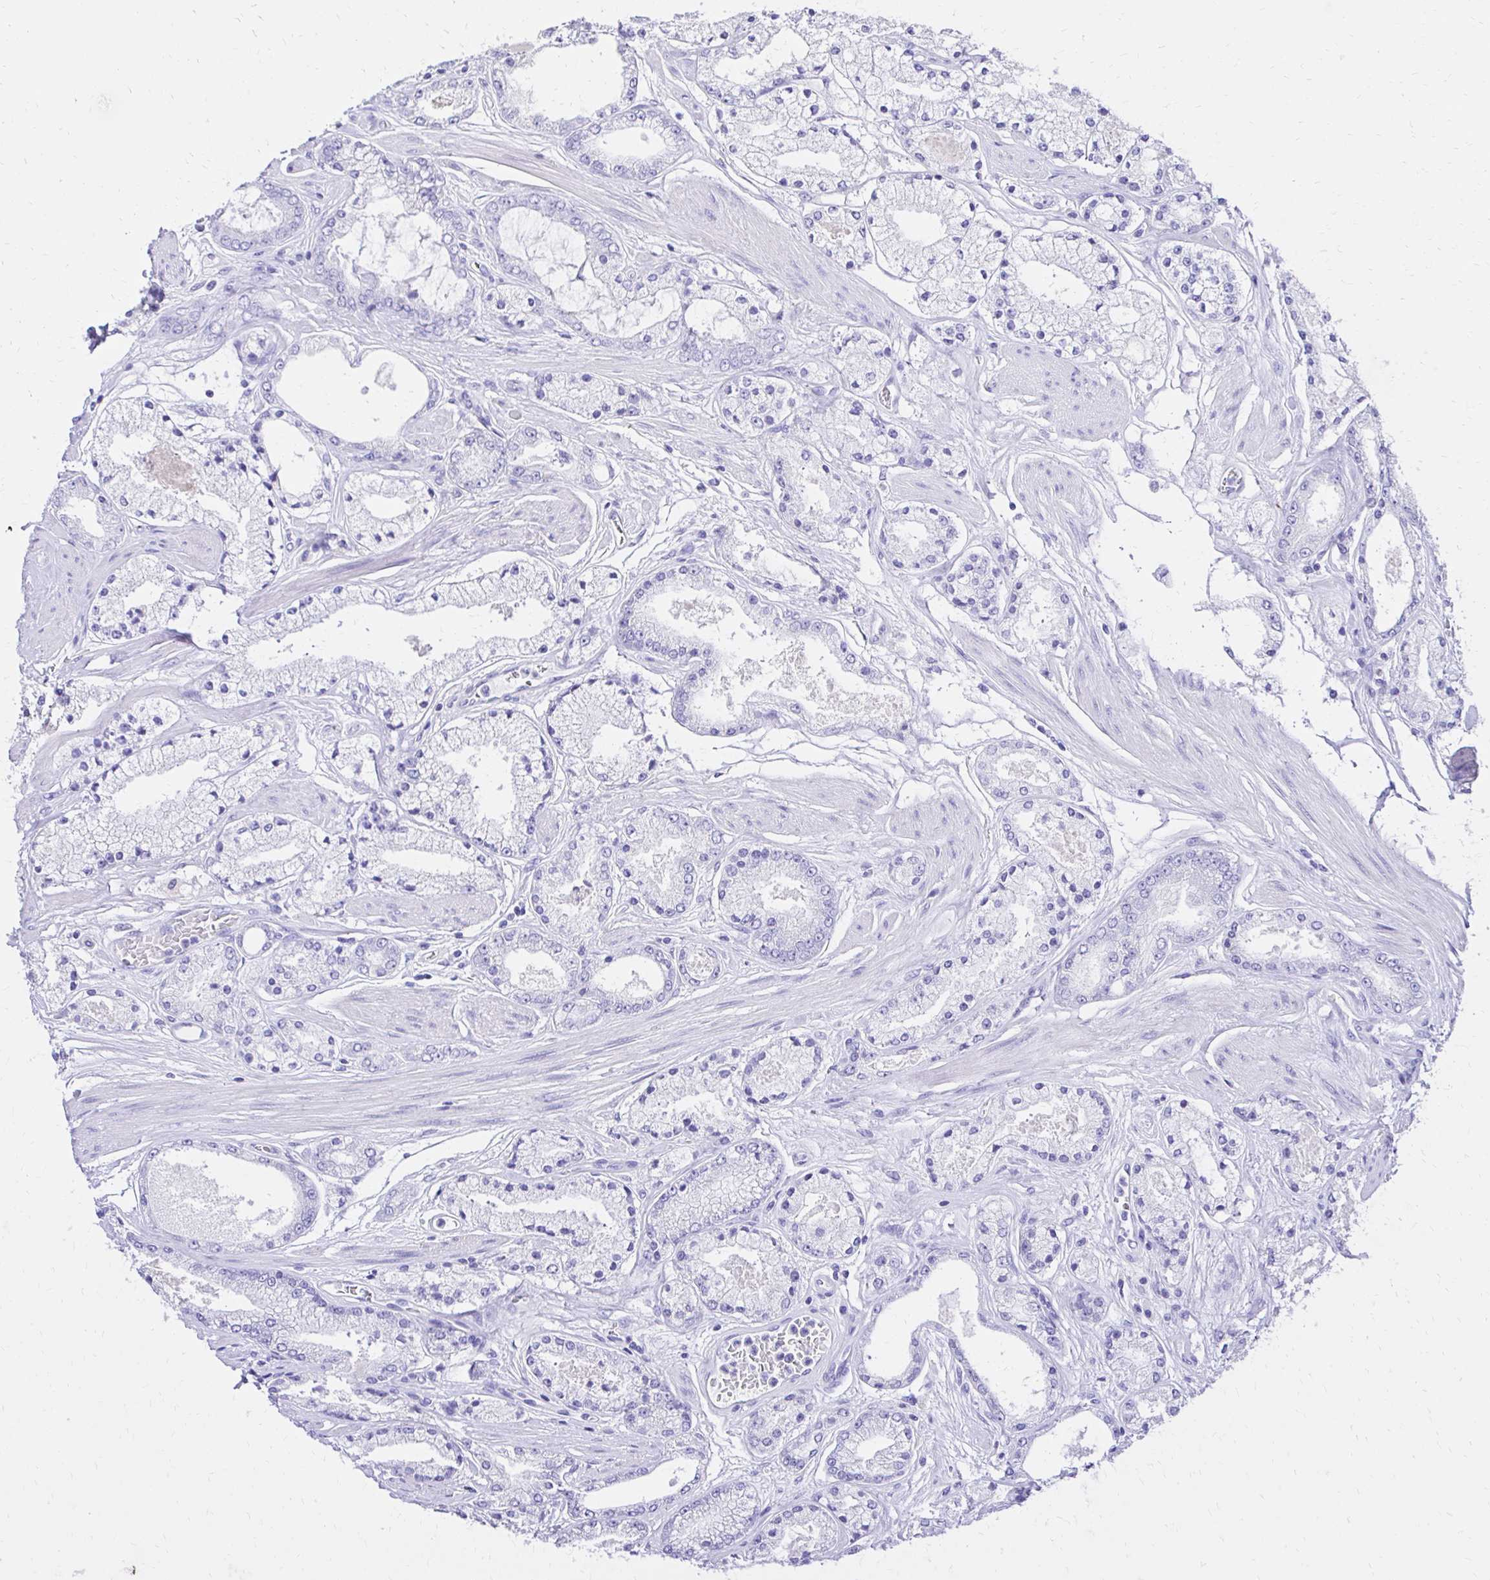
{"staining": {"intensity": "negative", "quantity": "none", "location": "none"}, "tissue": "prostate cancer", "cell_type": "Tumor cells", "image_type": "cancer", "snomed": [{"axis": "morphology", "description": "Adenocarcinoma, High grade"}, {"axis": "topography", "description": "Prostate"}], "caption": "This is a photomicrograph of immunohistochemistry (IHC) staining of prostate cancer (high-grade adenocarcinoma), which shows no expression in tumor cells.", "gene": "S100G", "patient": {"sex": "male", "age": 63}}